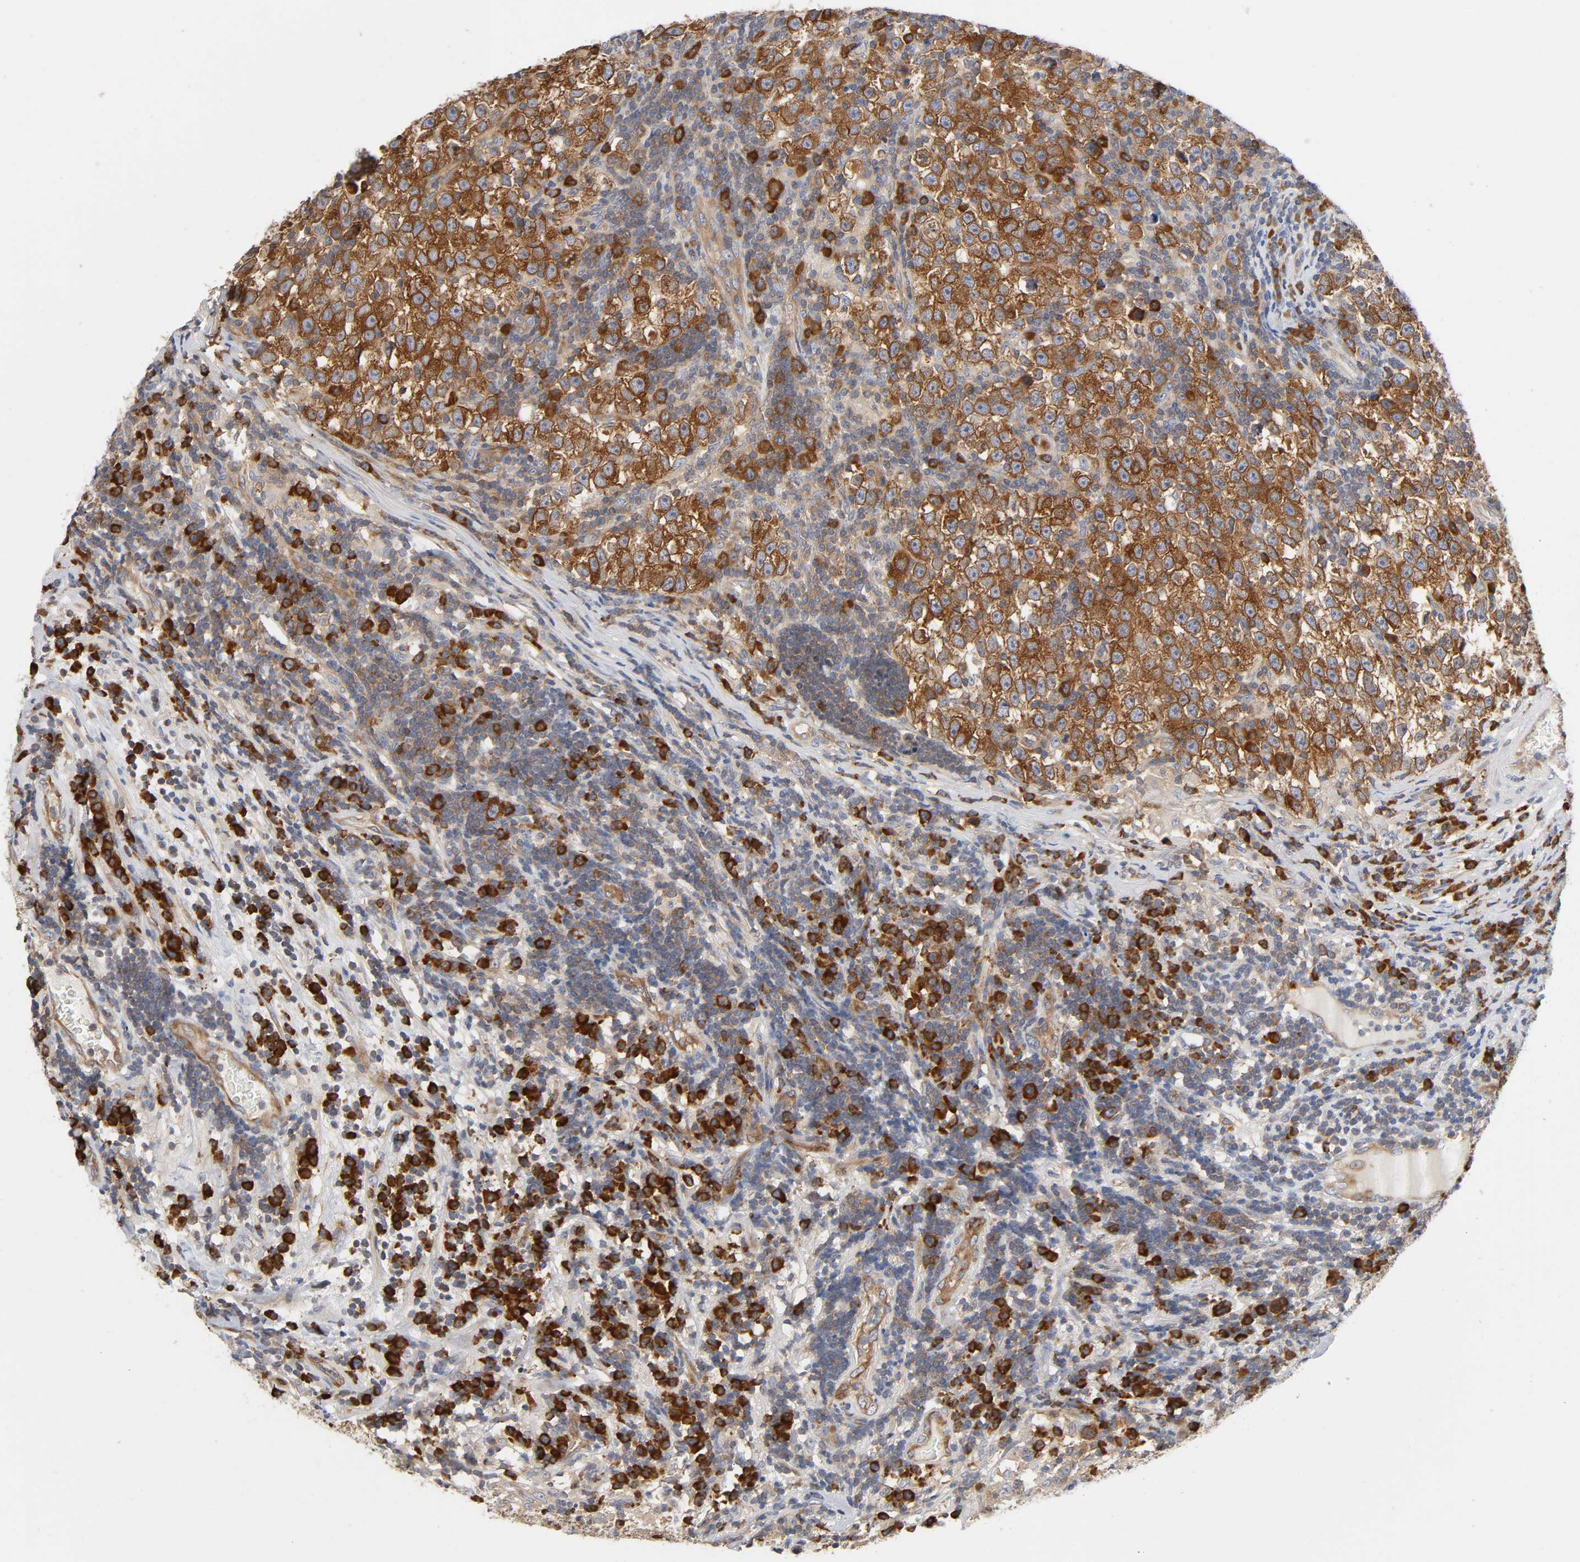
{"staining": {"intensity": "moderate", "quantity": ">75%", "location": "cytoplasmic/membranous"}, "tissue": "testis cancer", "cell_type": "Tumor cells", "image_type": "cancer", "snomed": [{"axis": "morphology", "description": "Seminoma, NOS"}, {"axis": "topography", "description": "Testis"}], "caption": "Immunohistochemistry image of seminoma (testis) stained for a protein (brown), which demonstrates medium levels of moderate cytoplasmic/membranous staining in approximately >75% of tumor cells.", "gene": "SCHIP1", "patient": {"sex": "male", "age": 43}}